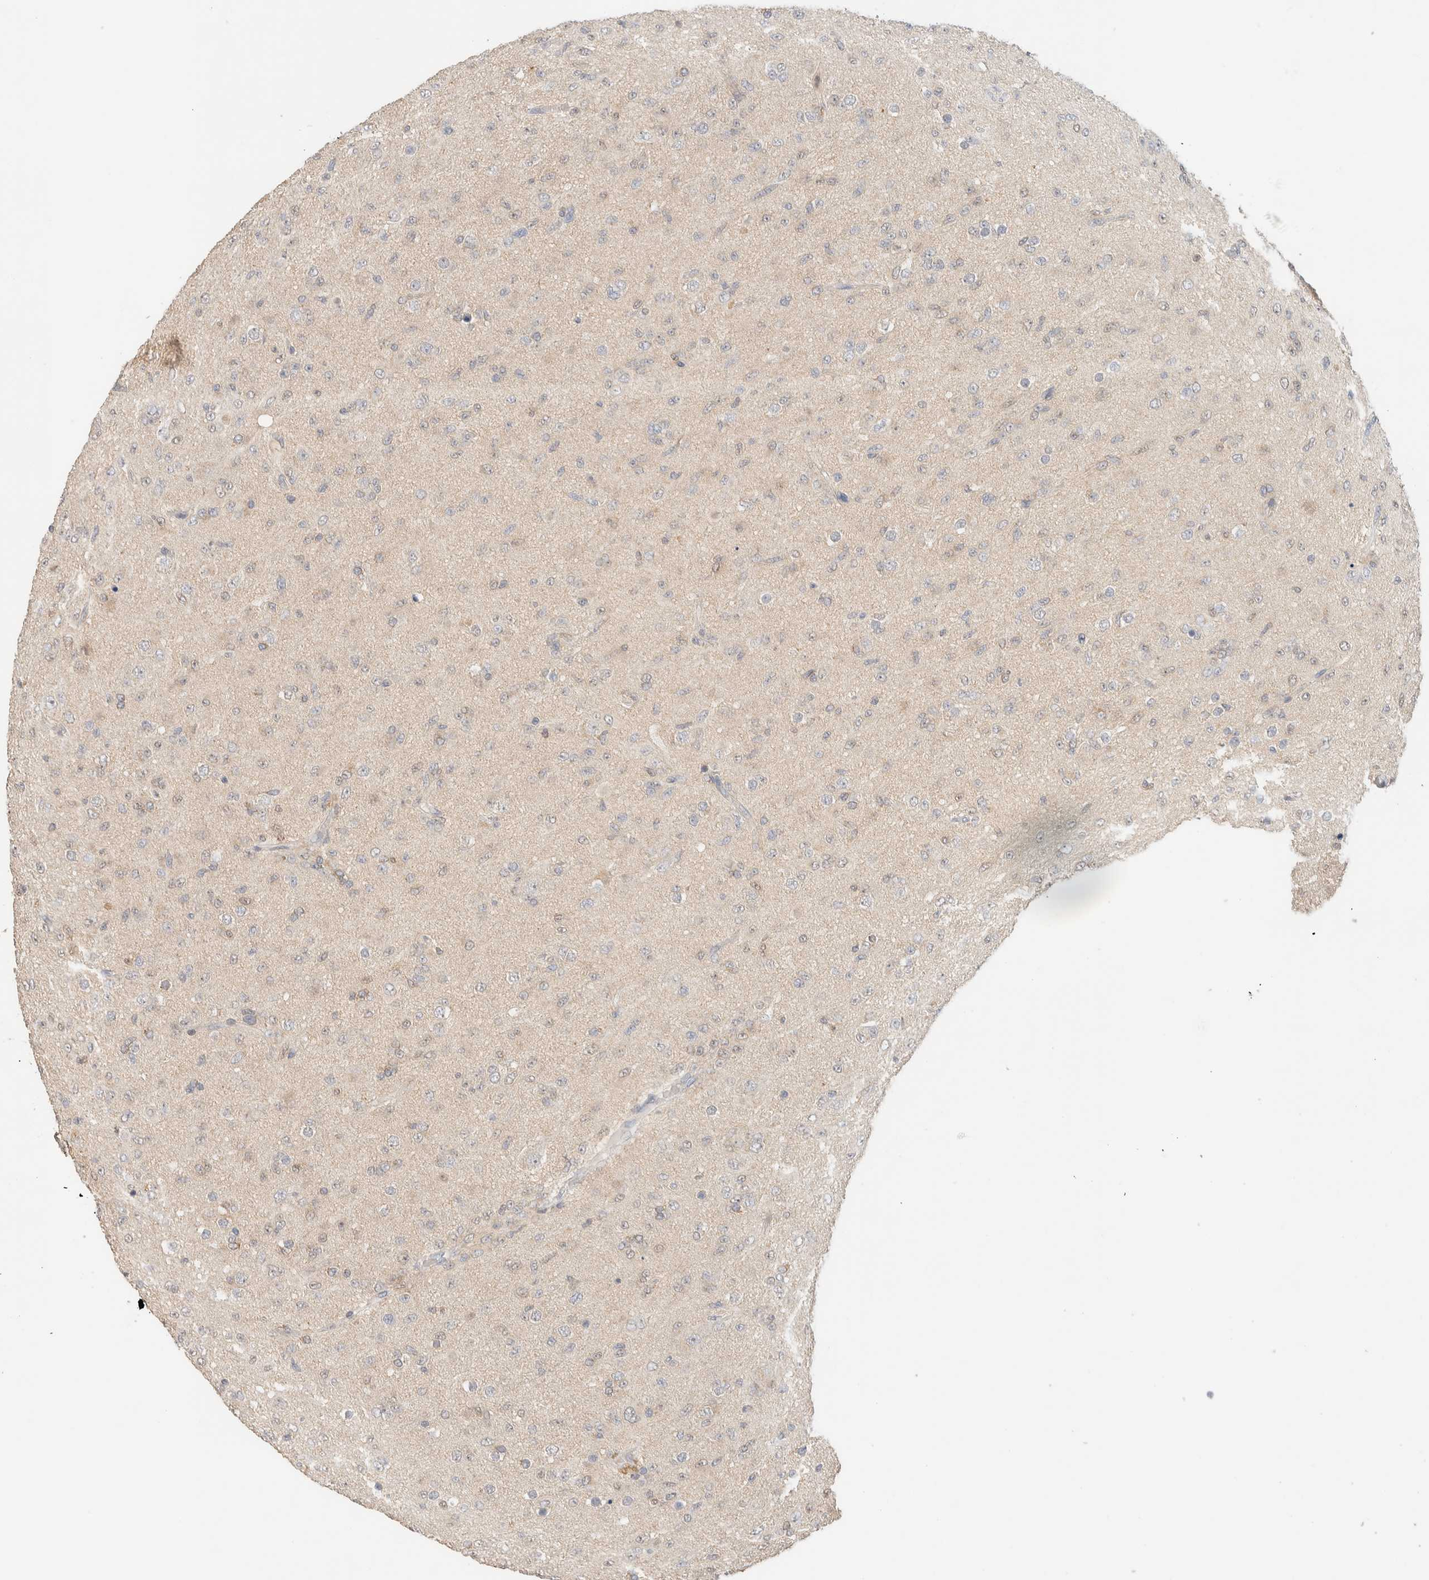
{"staining": {"intensity": "negative", "quantity": "none", "location": "none"}, "tissue": "glioma", "cell_type": "Tumor cells", "image_type": "cancer", "snomed": [{"axis": "morphology", "description": "Glioma, malignant, Low grade"}, {"axis": "topography", "description": "Brain"}], "caption": "Photomicrograph shows no protein positivity in tumor cells of glioma tissue.", "gene": "HDHD3", "patient": {"sex": "male", "age": 65}}